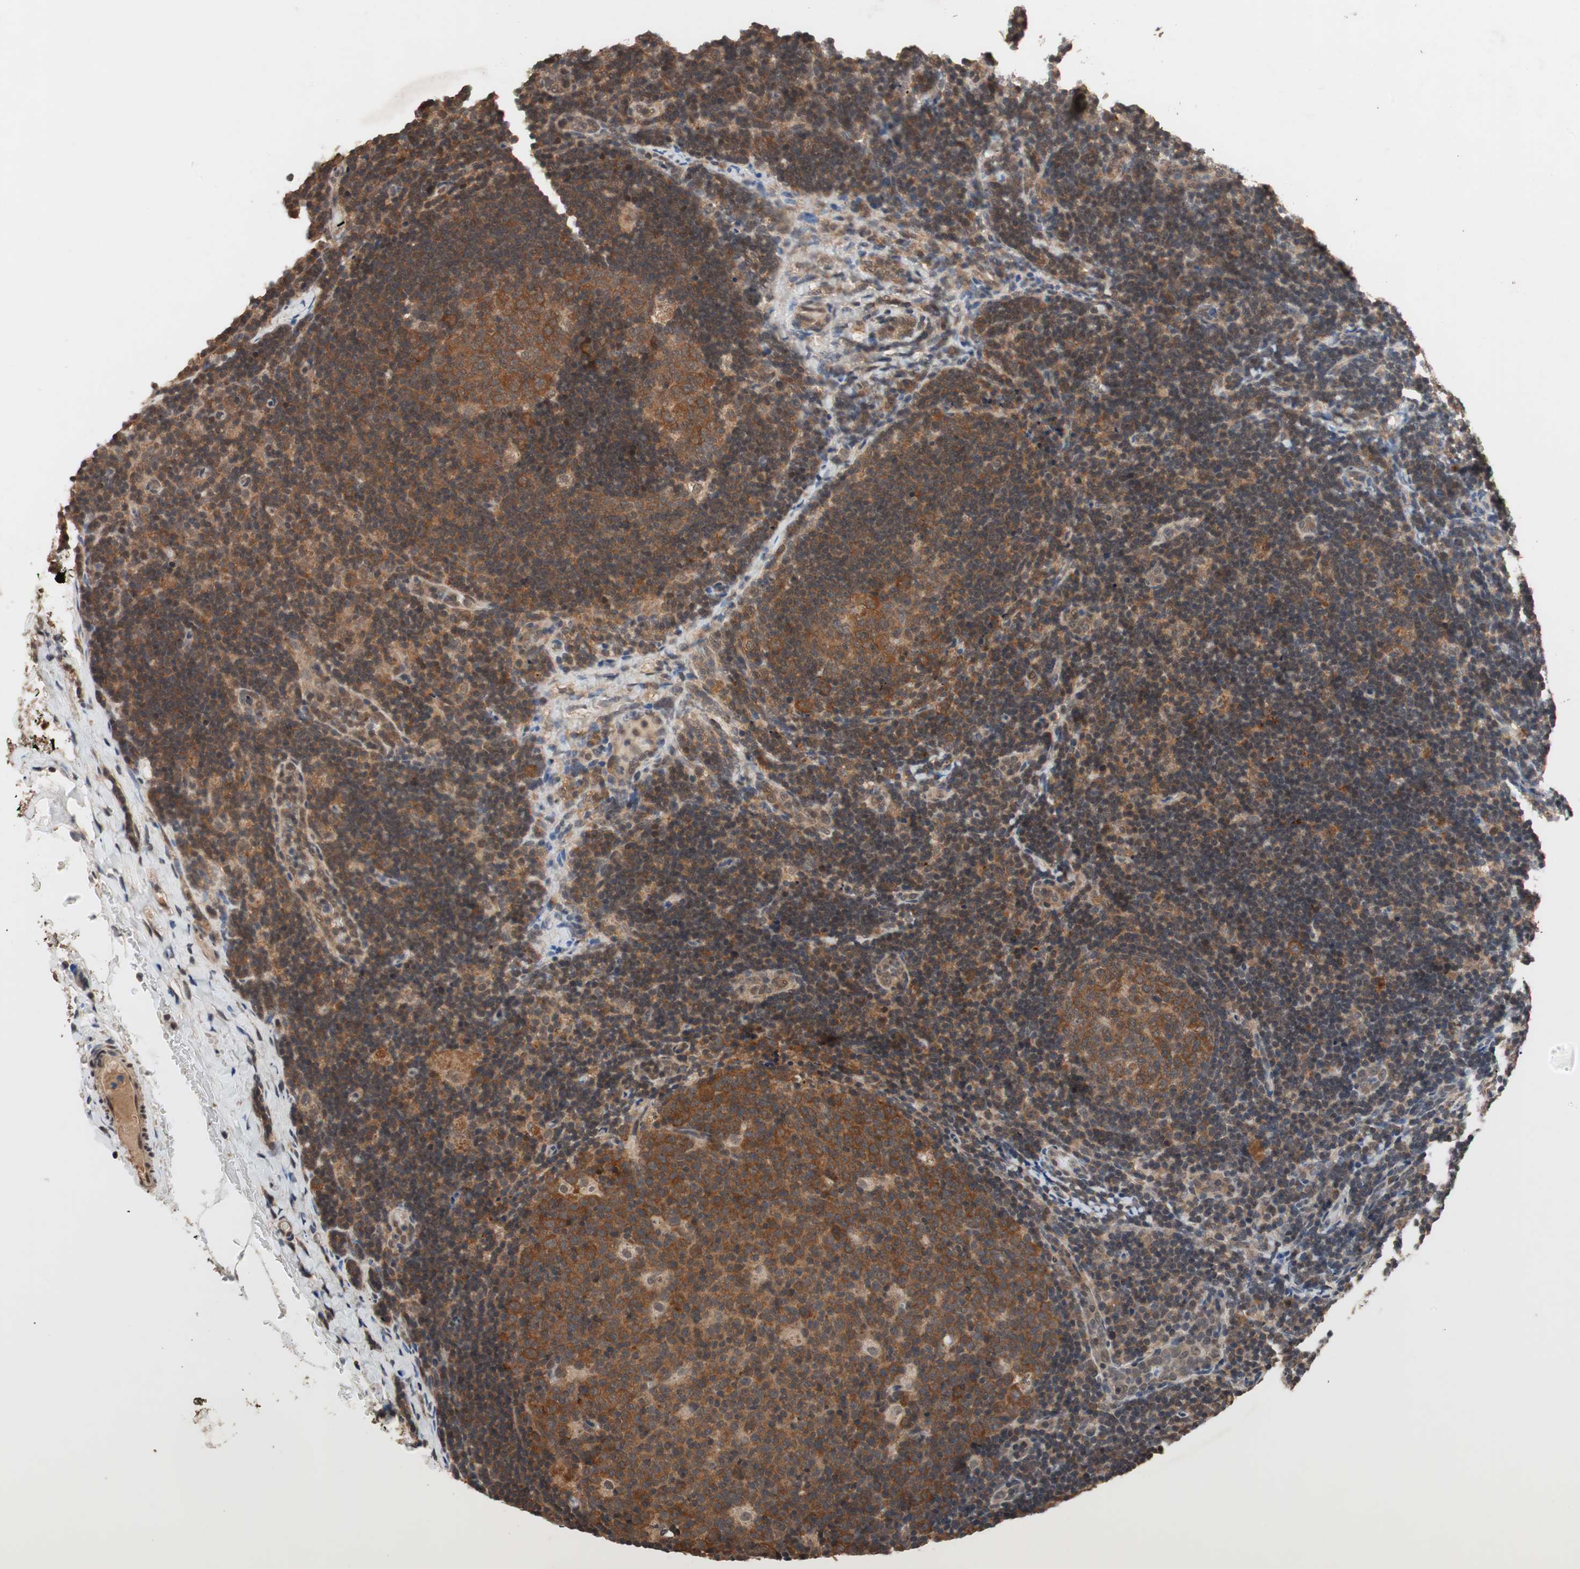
{"staining": {"intensity": "strong", "quantity": ">75%", "location": "cytoplasmic/membranous,nuclear"}, "tissue": "lymph node", "cell_type": "Germinal center cells", "image_type": "normal", "snomed": [{"axis": "morphology", "description": "Normal tissue, NOS"}, {"axis": "topography", "description": "Lymph node"}], "caption": "Immunohistochemical staining of normal lymph node displays strong cytoplasmic/membranous,nuclear protein positivity in about >75% of germinal center cells. (Stains: DAB in brown, nuclei in blue, Microscopy: brightfield microscopy at high magnification).", "gene": "GART", "patient": {"sex": "female", "age": 14}}